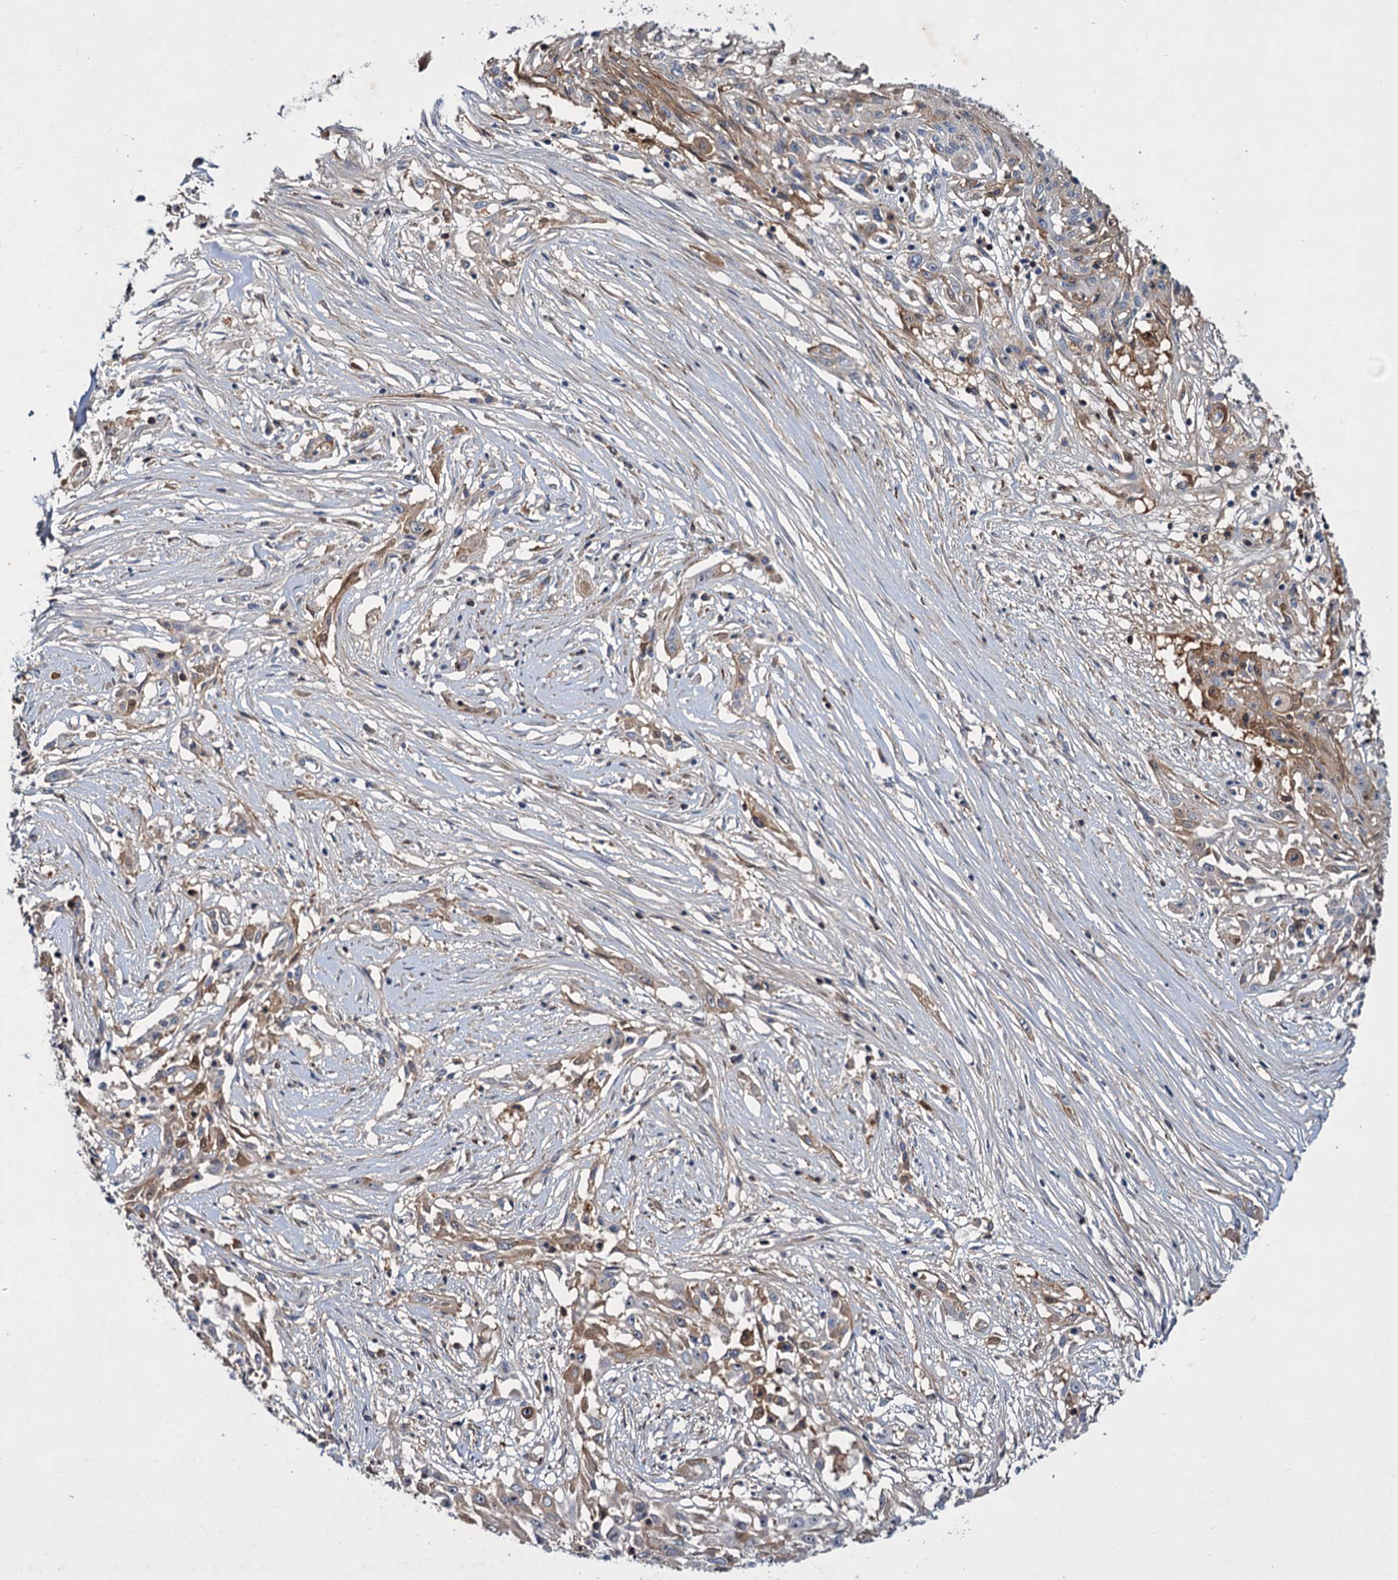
{"staining": {"intensity": "weak", "quantity": "25%-75%", "location": "cytoplasmic/membranous,nuclear"}, "tissue": "skin cancer", "cell_type": "Tumor cells", "image_type": "cancer", "snomed": [{"axis": "morphology", "description": "Squamous cell carcinoma, NOS"}, {"axis": "morphology", "description": "Squamous cell carcinoma, metastatic, NOS"}, {"axis": "topography", "description": "Skin"}, {"axis": "topography", "description": "Lymph node"}], "caption": "Brown immunohistochemical staining in human squamous cell carcinoma (skin) reveals weak cytoplasmic/membranous and nuclear positivity in approximately 25%-75% of tumor cells.", "gene": "CHRD", "patient": {"sex": "male", "age": 75}}